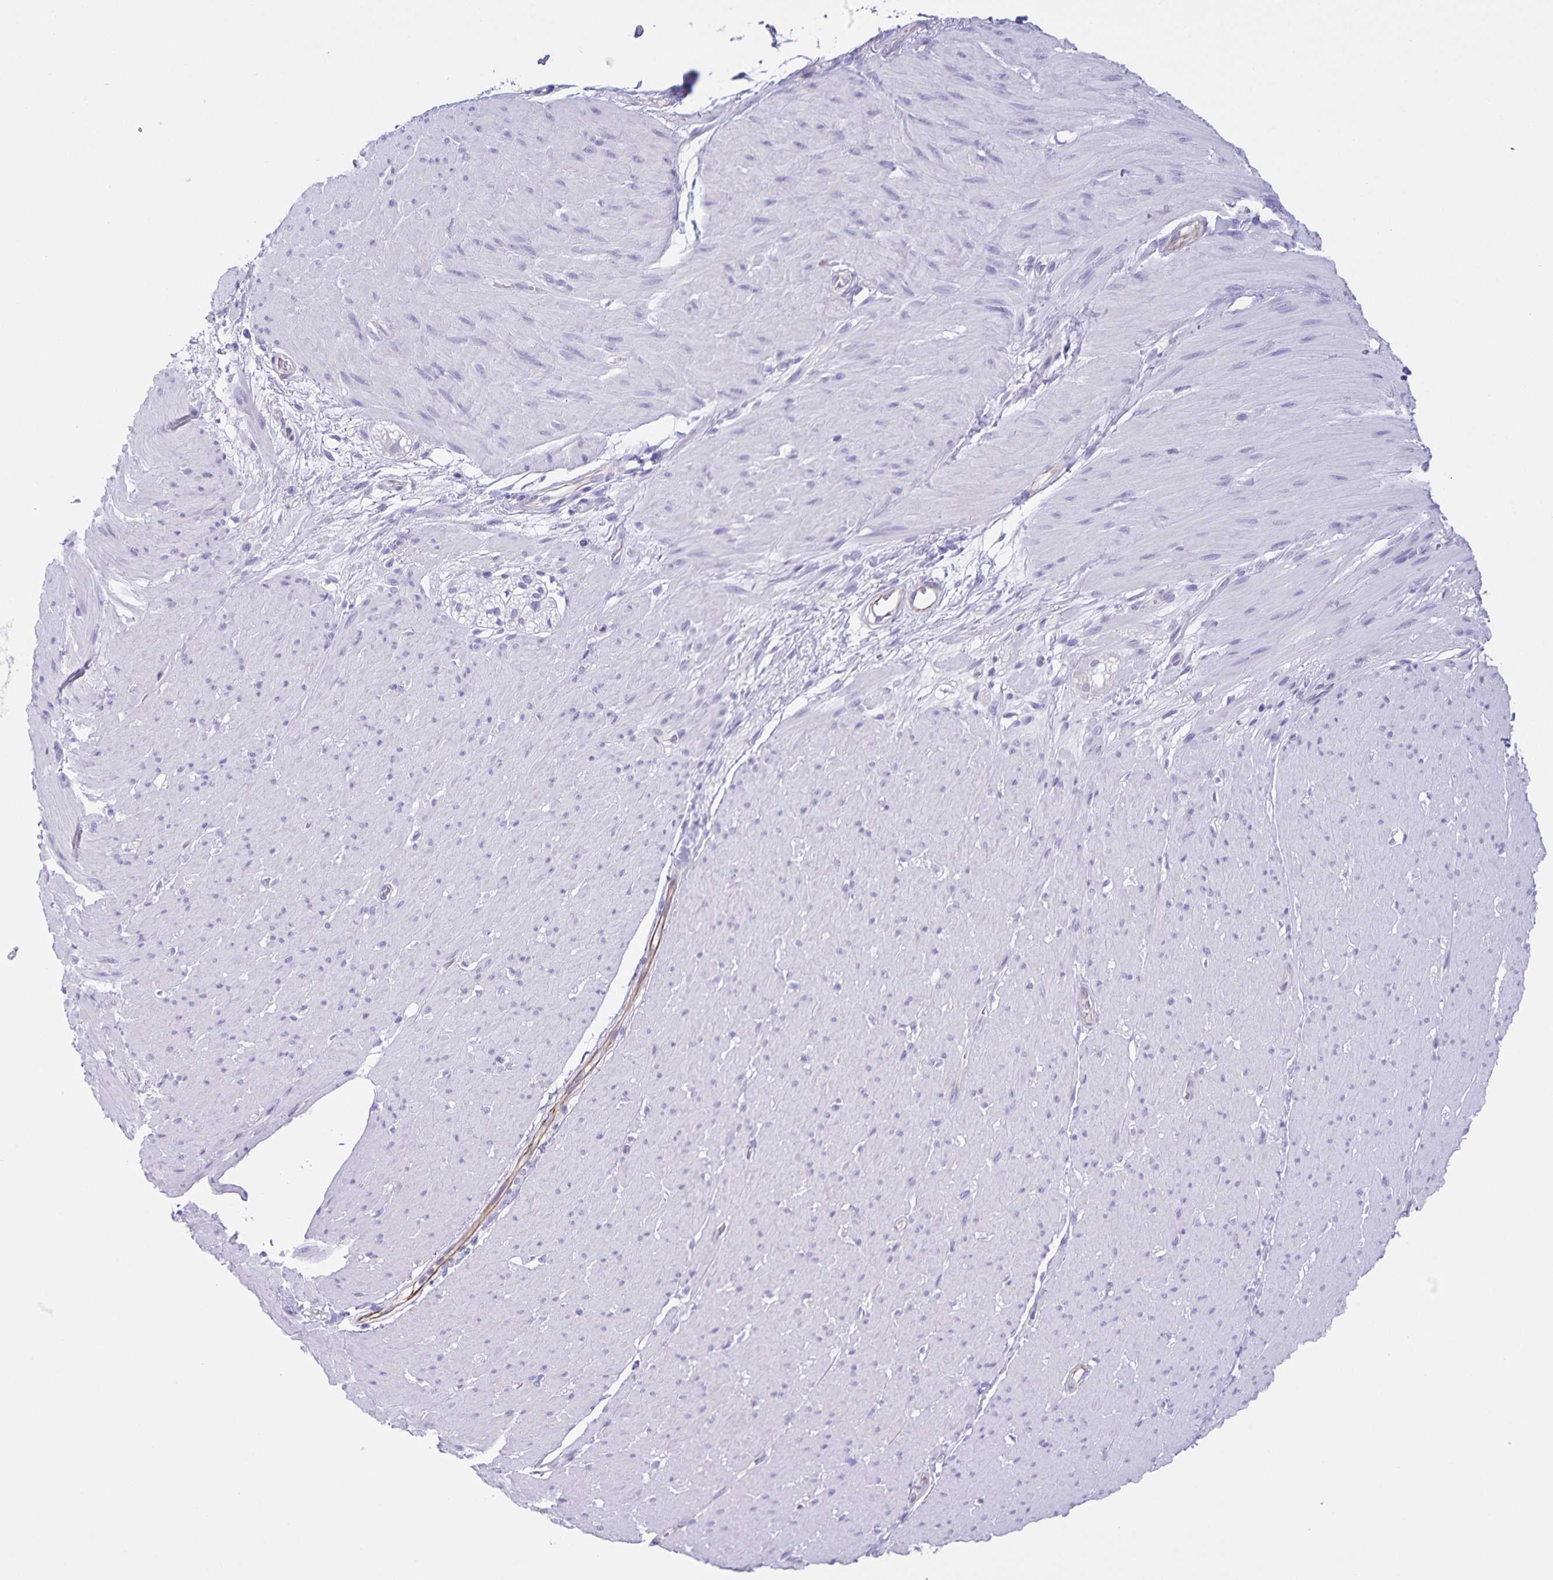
{"staining": {"intensity": "negative", "quantity": "none", "location": "none"}, "tissue": "smooth muscle", "cell_type": "Smooth muscle cells", "image_type": "normal", "snomed": [{"axis": "morphology", "description": "Normal tissue, NOS"}, {"axis": "topography", "description": "Smooth muscle"}, {"axis": "topography", "description": "Rectum"}], "caption": "Immunohistochemical staining of normal human smooth muscle displays no significant positivity in smooth muscle cells.", "gene": "UBQLN3", "patient": {"sex": "male", "age": 53}}